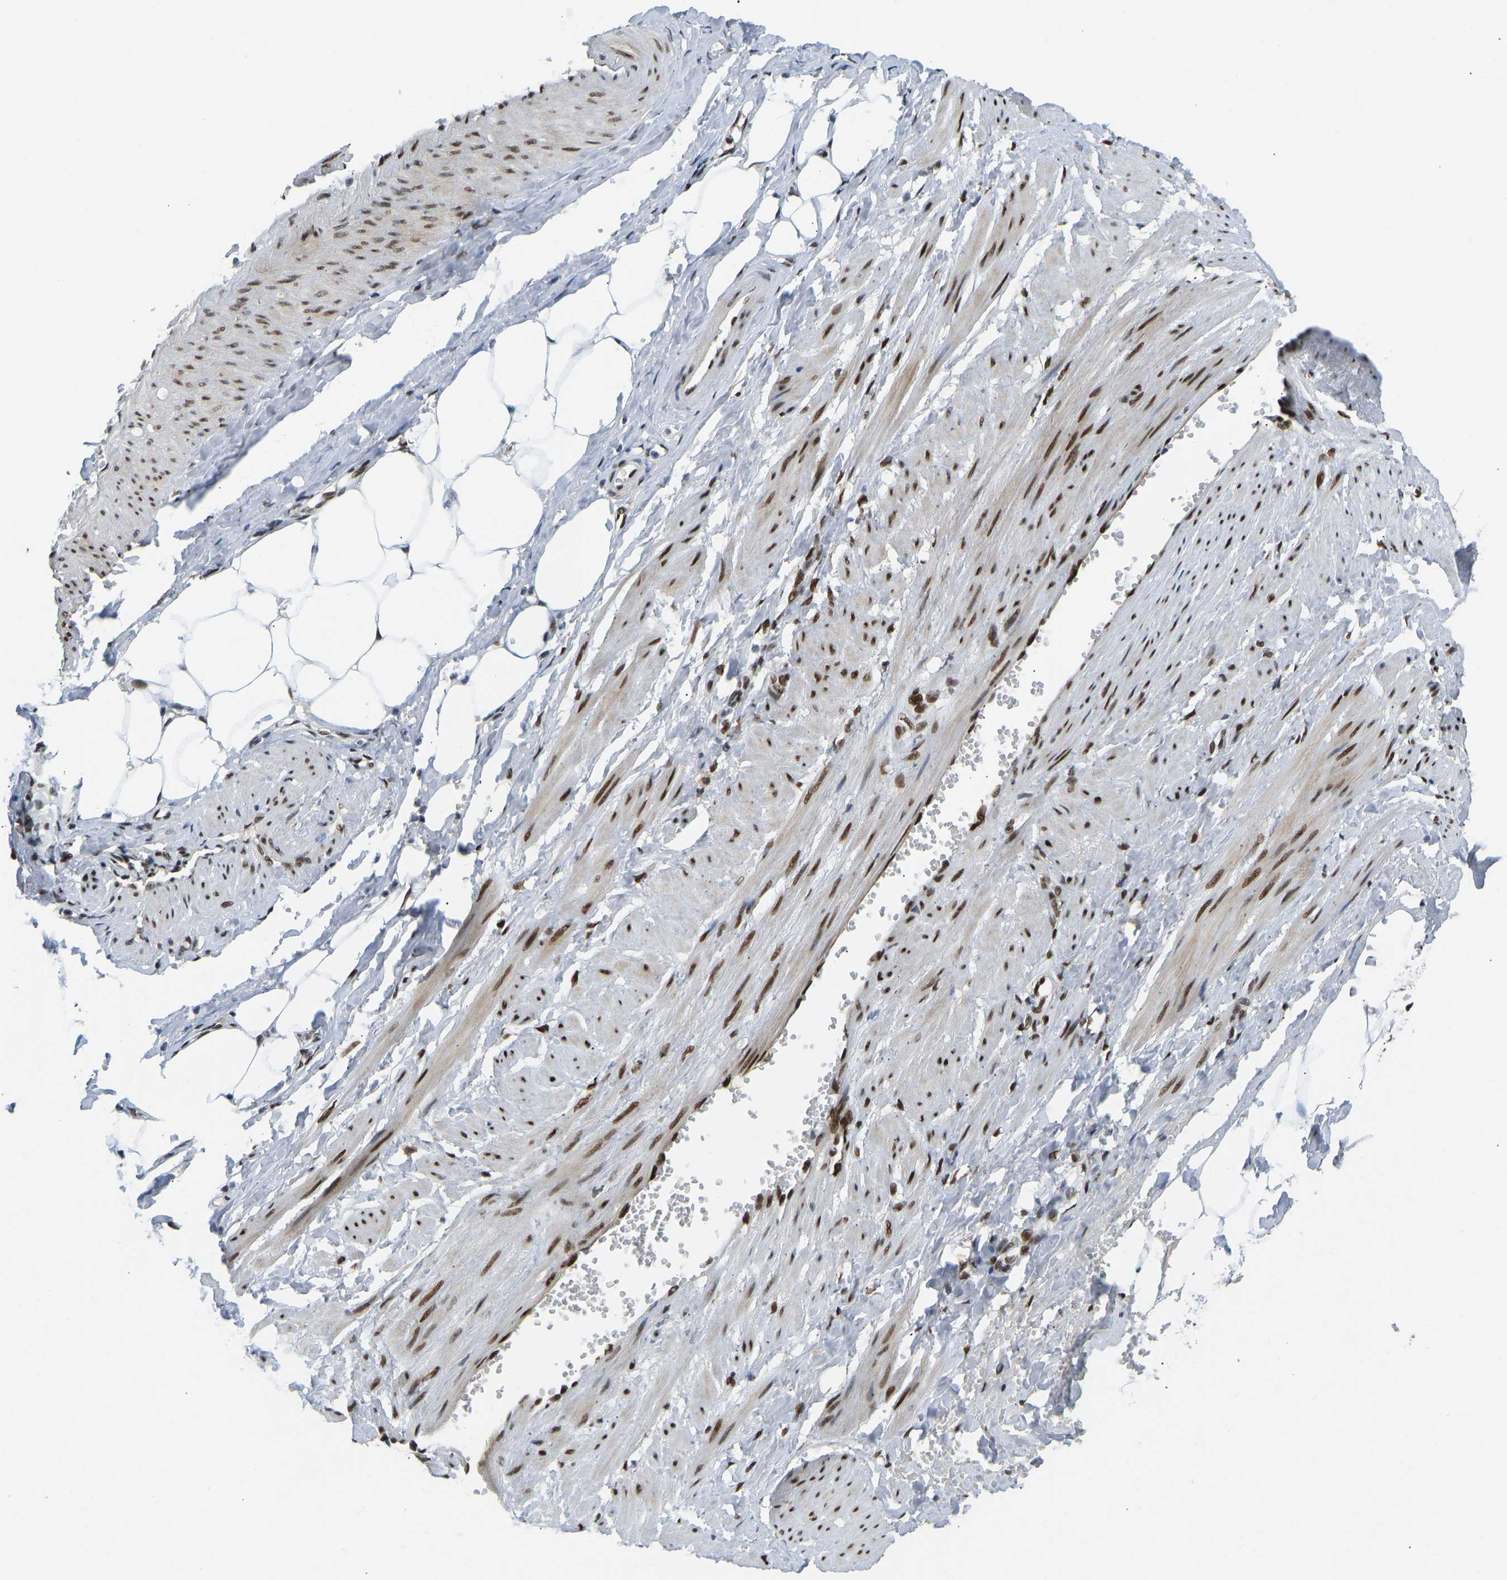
{"staining": {"intensity": "strong", "quantity": ">75%", "location": "nuclear"}, "tissue": "adipose tissue", "cell_type": "Adipocytes", "image_type": "normal", "snomed": [{"axis": "morphology", "description": "Normal tissue, NOS"}, {"axis": "topography", "description": "Soft tissue"}, {"axis": "topography", "description": "Vascular tissue"}], "caption": "IHC of unremarkable adipose tissue shows high levels of strong nuclear staining in about >75% of adipocytes.", "gene": "FOXK1", "patient": {"sex": "female", "age": 35}}